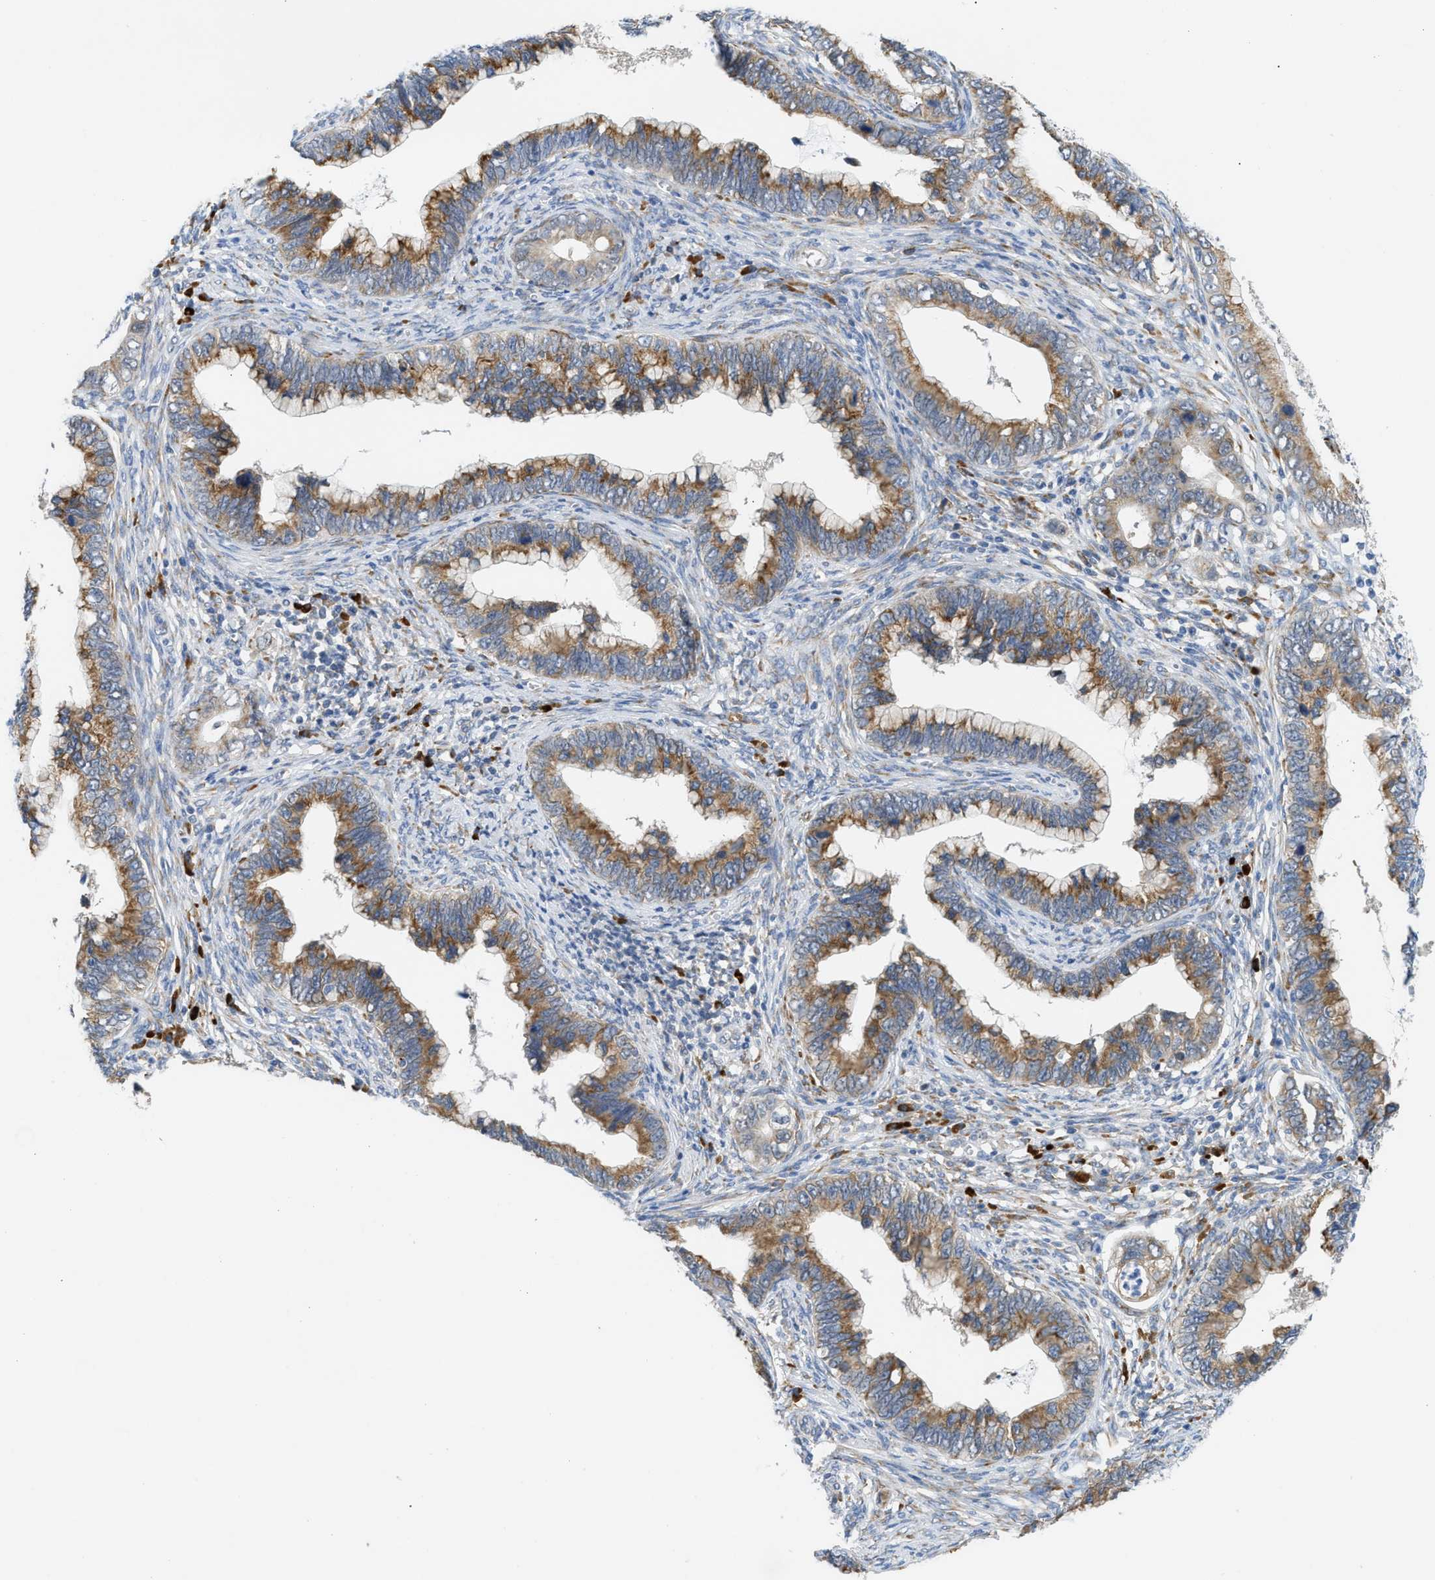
{"staining": {"intensity": "moderate", "quantity": ">75%", "location": "cytoplasmic/membranous"}, "tissue": "cervical cancer", "cell_type": "Tumor cells", "image_type": "cancer", "snomed": [{"axis": "morphology", "description": "Adenocarcinoma, NOS"}, {"axis": "topography", "description": "Cervix"}], "caption": "Moderate cytoplasmic/membranous expression is present in approximately >75% of tumor cells in cervical cancer. Ihc stains the protein of interest in brown and the nuclei are stained blue.", "gene": "KCNC2", "patient": {"sex": "female", "age": 44}}